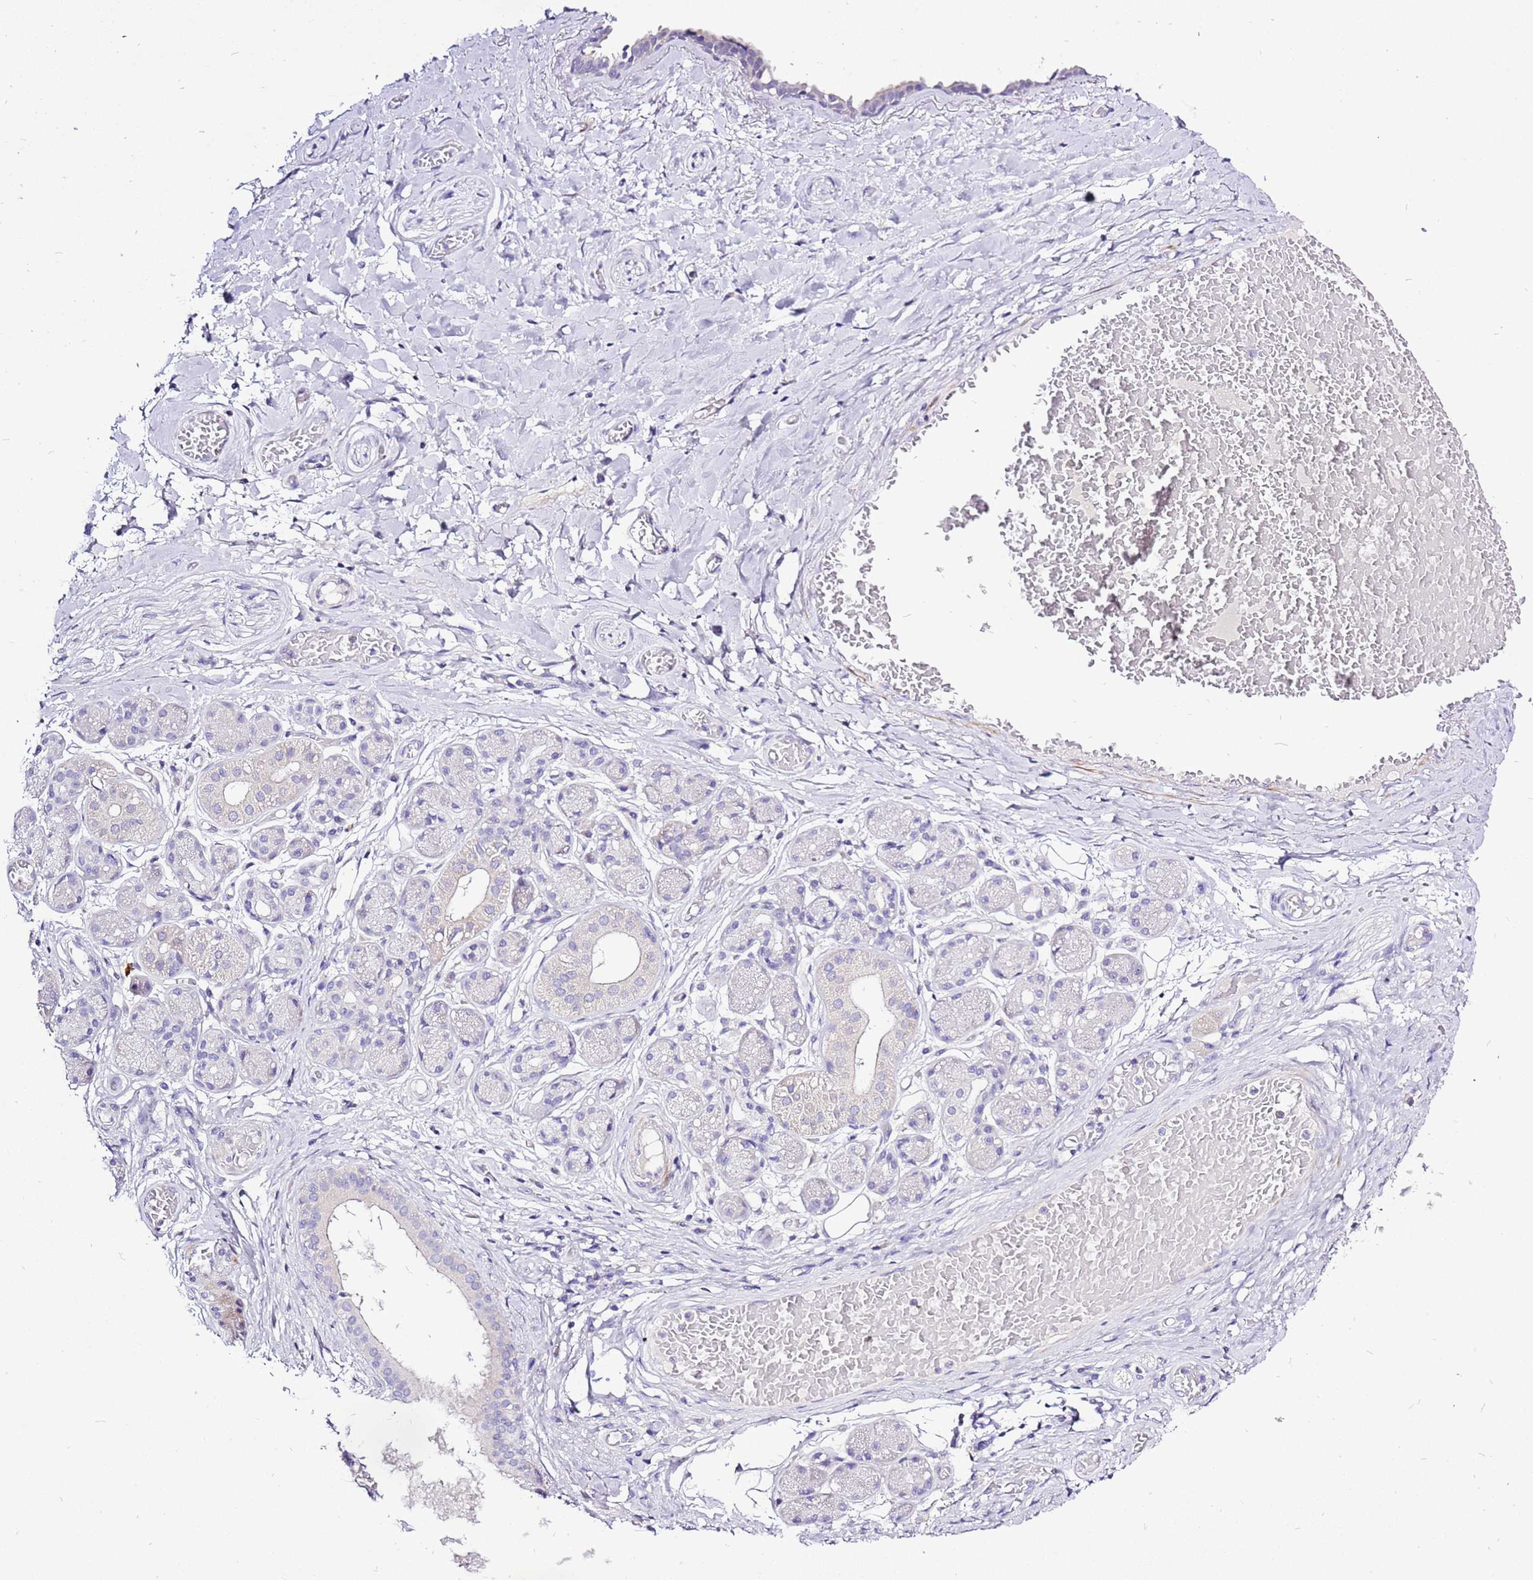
{"staining": {"intensity": "negative", "quantity": "none", "location": "none"}, "tissue": "adipose tissue", "cell_type": "Adipocytes", "image_type": "normal", "snomed": [{"axis": "morphology", "description": "Normal tissue, NOS"}, {"axis": "topography", "description": "Salivary gland"}, {"axis": "topography", "description": "Peripheral nerve tissue"}], "caption": "Adipose tissue was stained to show a protein in brown. There is no significant staining in adipocytes. (Stains: DAB immunohistochemistry with hematoxylin counter stain, Microscopy: brightfield microscopy at high magnification).", "gene": "GLCE", "patient": {"sex": "male", "age": 62}}